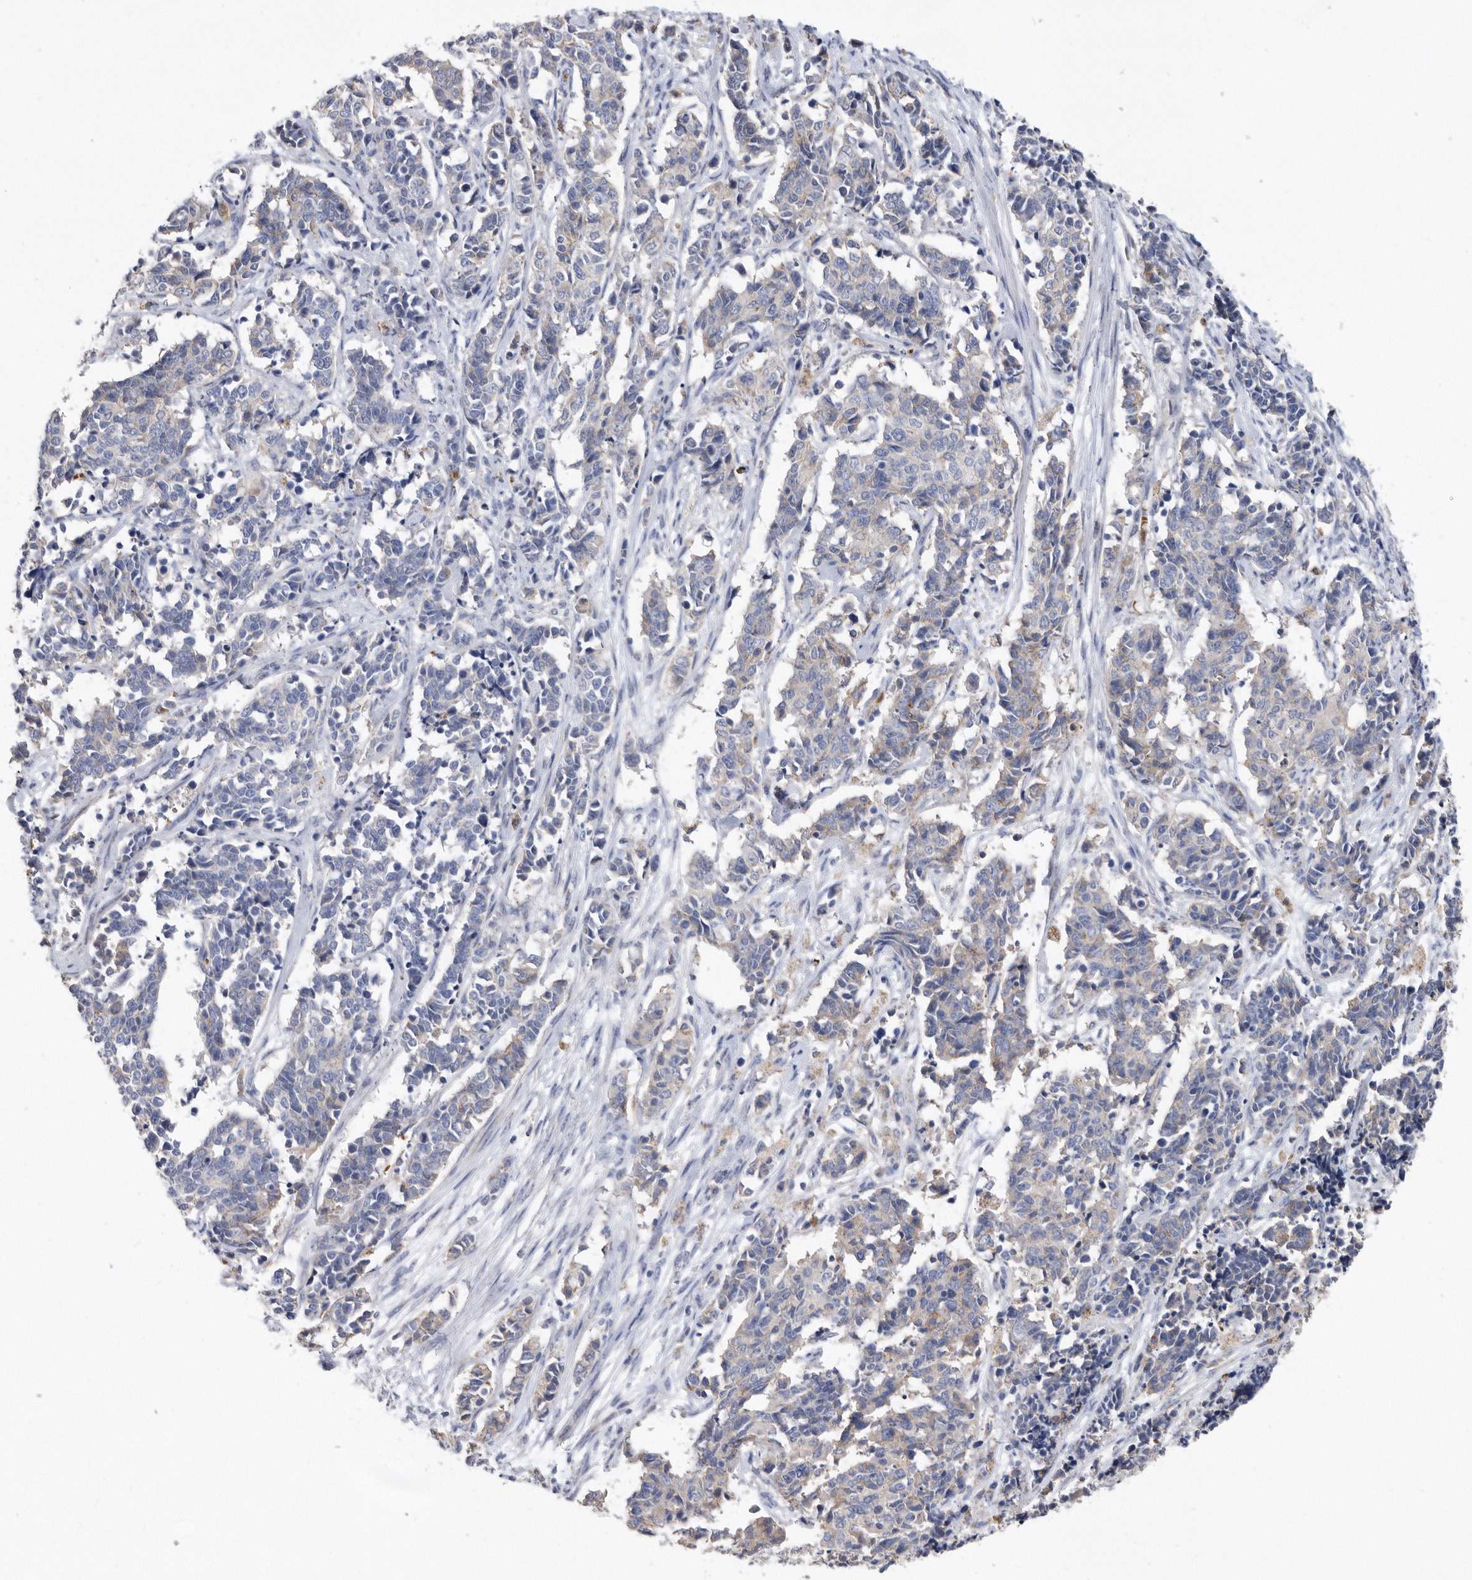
{"staining": {"intensity": "weak", "quantity": "<25%", "location": "cytoplasmic/membranous"}, "tissue": "cervical cancer", "cell_type": "Tumor cells", "image_type": "cancer", "snomed": [{"axis": "morphology", "description": "Normal tissue, NOS"}, {"axis": "morphology", "description": "Squamous cell carcinoma, NOS"}, {"axis": "topography", "description": "Cervix"}], "caption": "Cervical squamous cell carcinoma was stained to show a protein in brown. There is no significant positivity in tumor cells.", "gene": "CRISPLD2", "patient": {"sex": "female", "age": 35}}